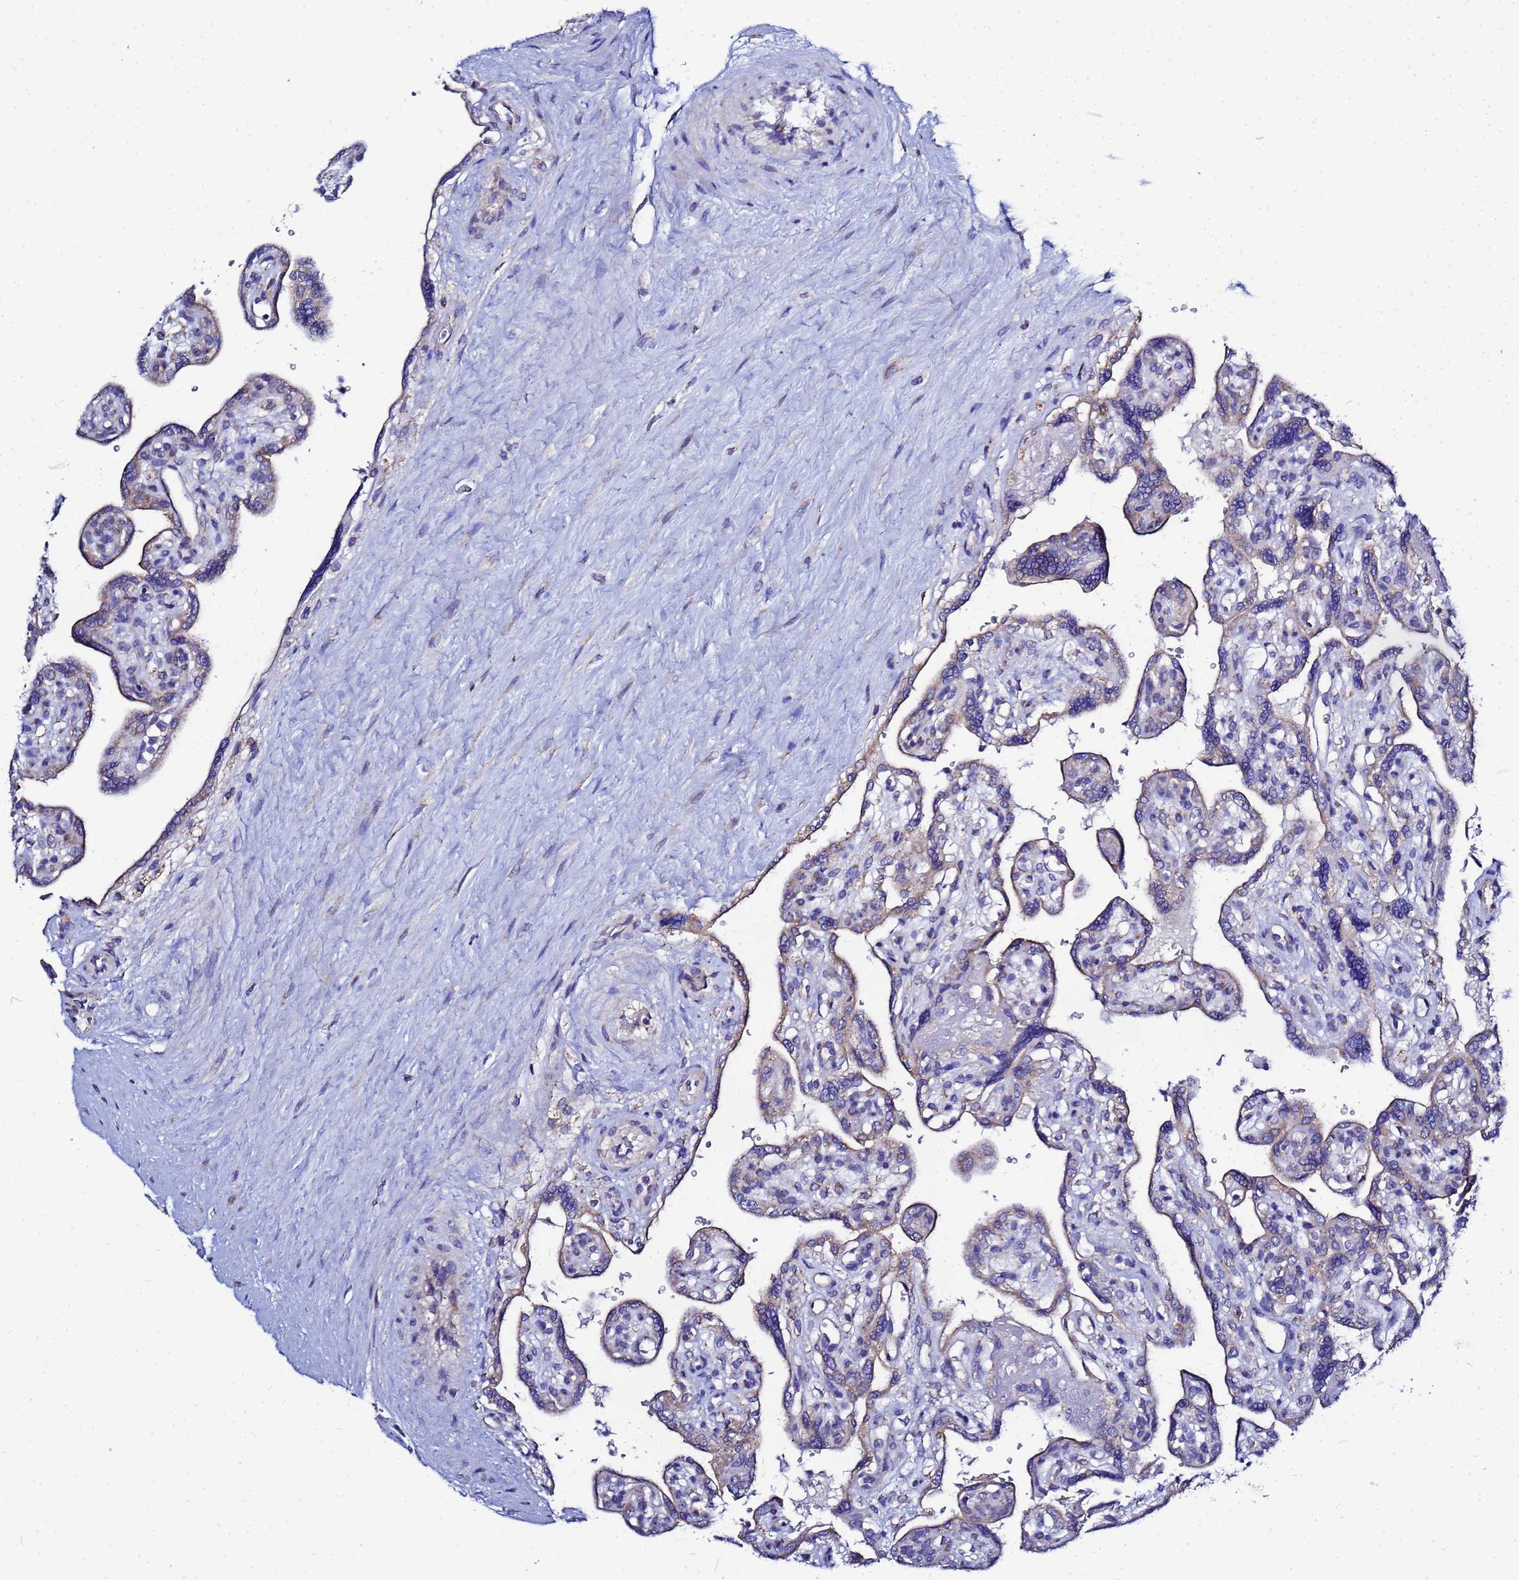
{"staining": {"intensity": "weak", "quantity": "25%-75%", "location": "cytoplasmic/membranous"}, "tissue": "placenta", "cell_type": "Trophoblastic cells", "image_type": "normal", "snomed": [{"axis": "morphology", "description": "Normal tissue, NOS"}, {"axis": "topography", "description": "Placenta"}], "caption": "About 25%-75% of trophoblastic cells in benign human placenta demonstrate weak cytoplasmic/membranous protein expression as visualized by brown immunohistochemical staining.", "gene": "FAHD2A", "patient": {"sex": "female", "age": 39}}